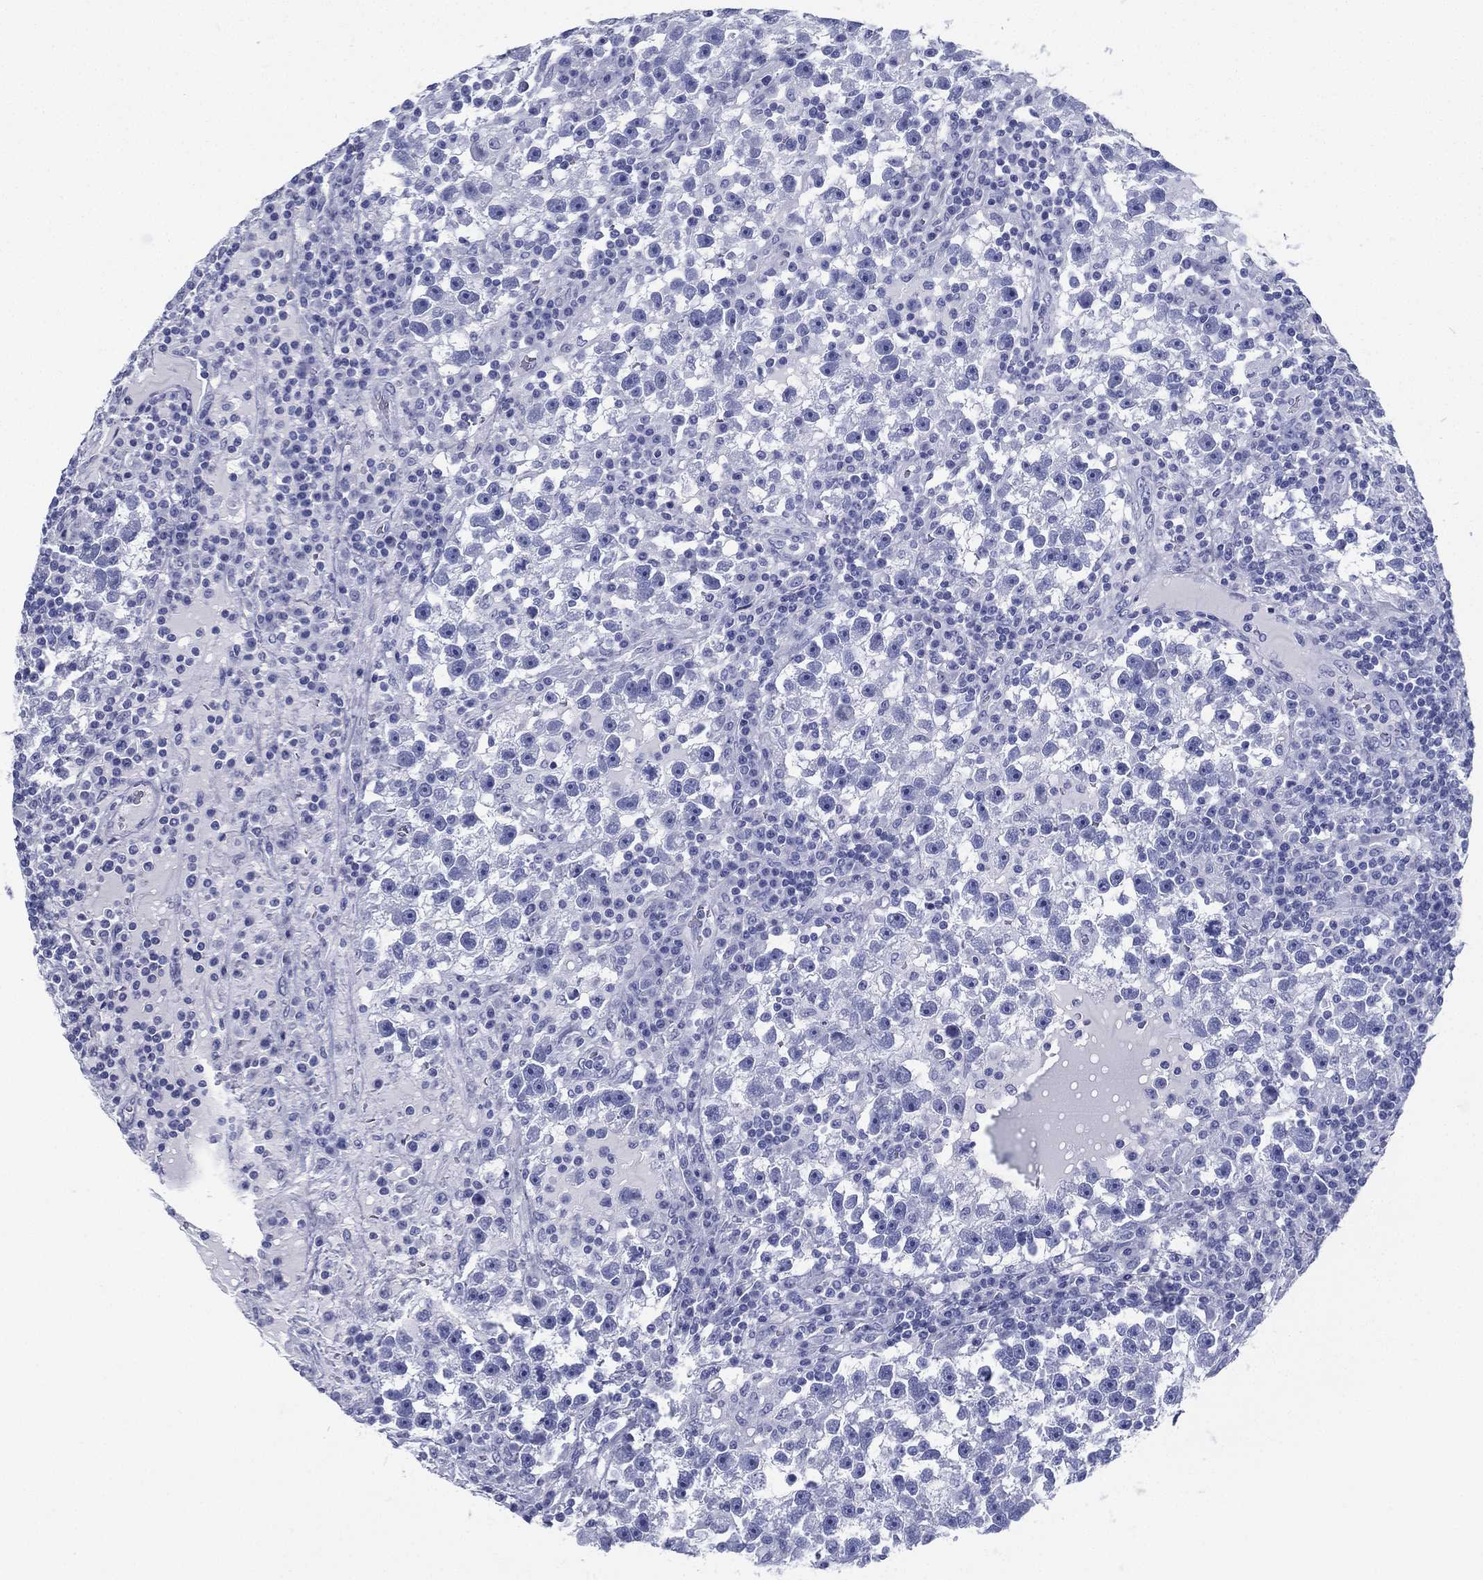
{"staining": {"intensity": "negative", "quantity": "none", "location": "none"}, "tissue": "testis cancer", "cell_type": "Tumor cells", "image_type": "cancer", "snomed": [{"axis": "morphology", "description": "Seminoma, NOS"}, {"axis": "topography", "description": "Testis"}], "caption": "The image displays no significant staining in tumor cells of testis cancer.", "gene": "RSPH4A", "patient": {"sex": "male", "age": 47}}